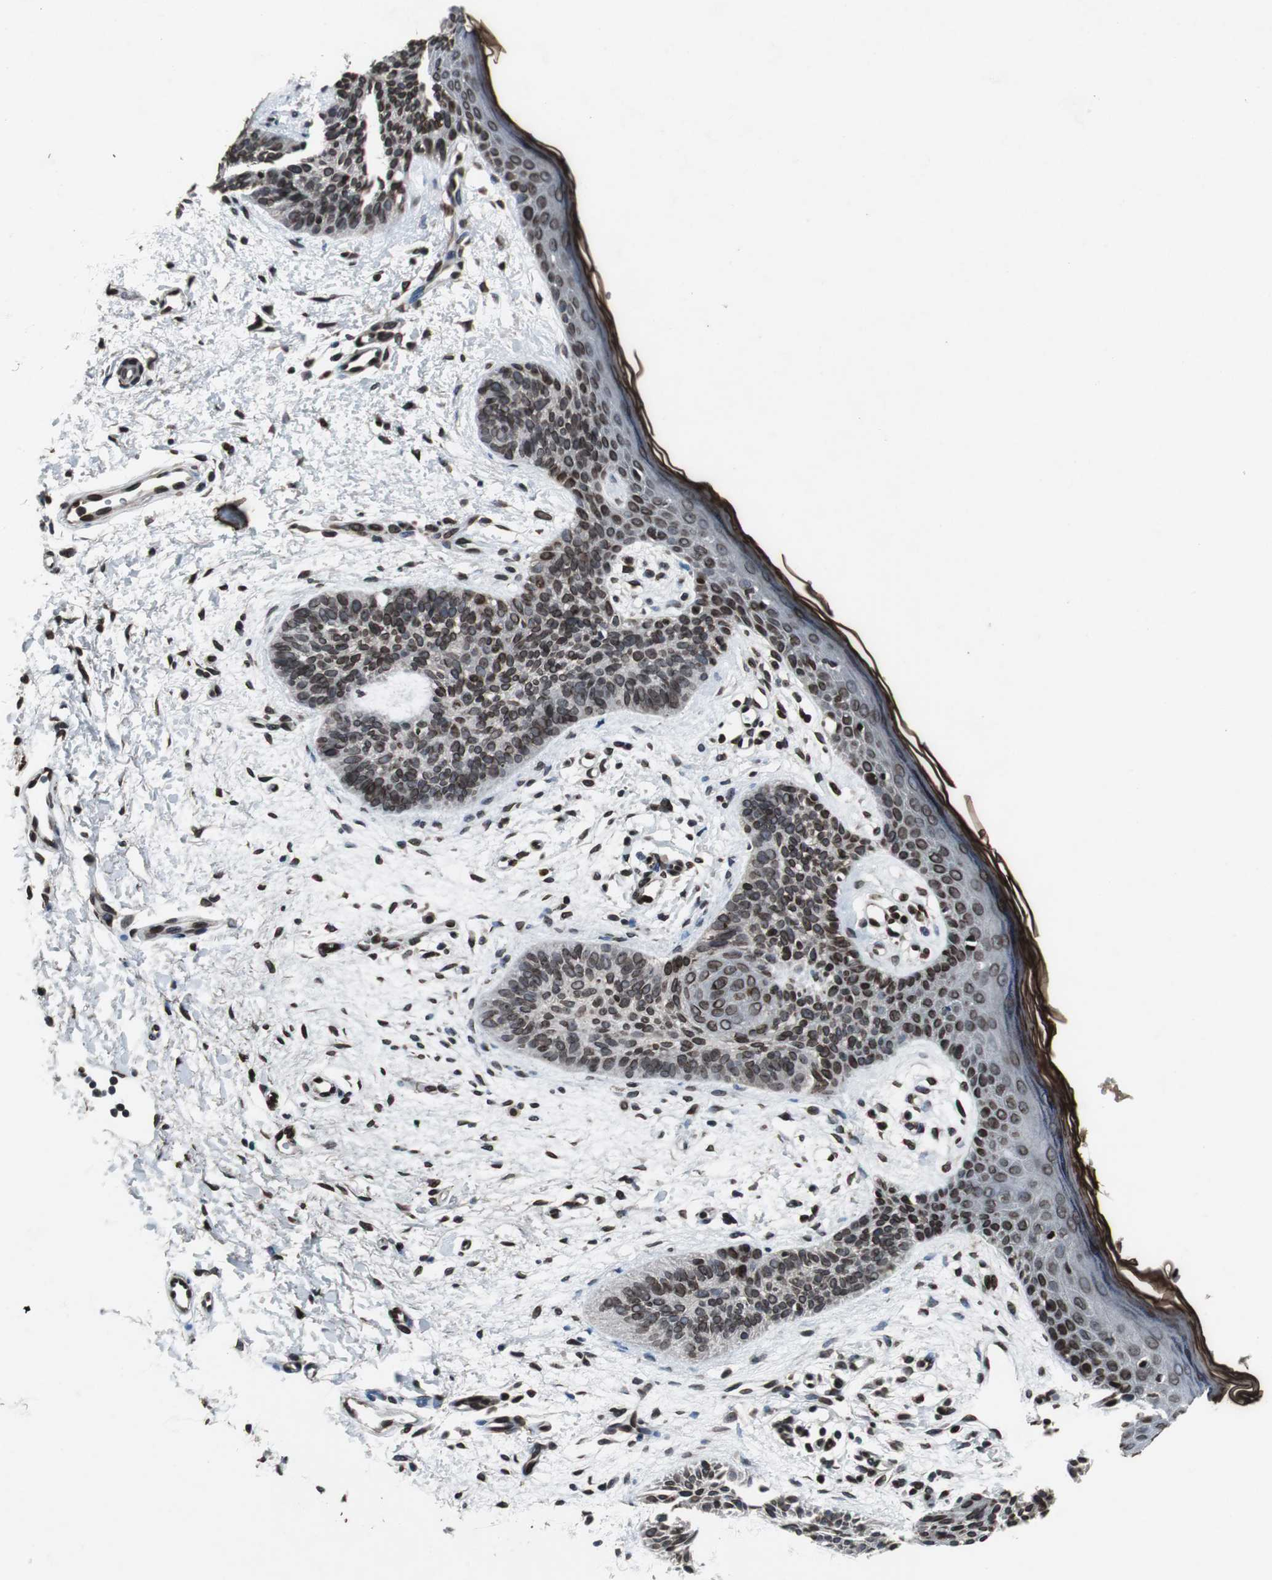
{"staining": {"intensity": "strong", "quantity": ">75%", "location": "cytoplasmic/membranous,nuclear"}, "tissue": "skin cancer", "cell_type": "Tumor cells", "image_type": "cancer", "snomed": [{"axis": "morphology", "description": "Normal tissue, NOS"}, {"axis": "morphology", "description": "Basal cell carcinoma"}, {"axis": "topography", "description": "Skin"}], "caption": "IHC of human skin cancer (basal cell carcinoma) demonstrates high levels of strong cytoplasmic/membranous and nuclear expression in approximately >75% of tumor cells. (Brightfield microscopy of DAB IHC at high magnification).", "gene": "LMNA", "patient": {"sex": "female", "age": 69}}